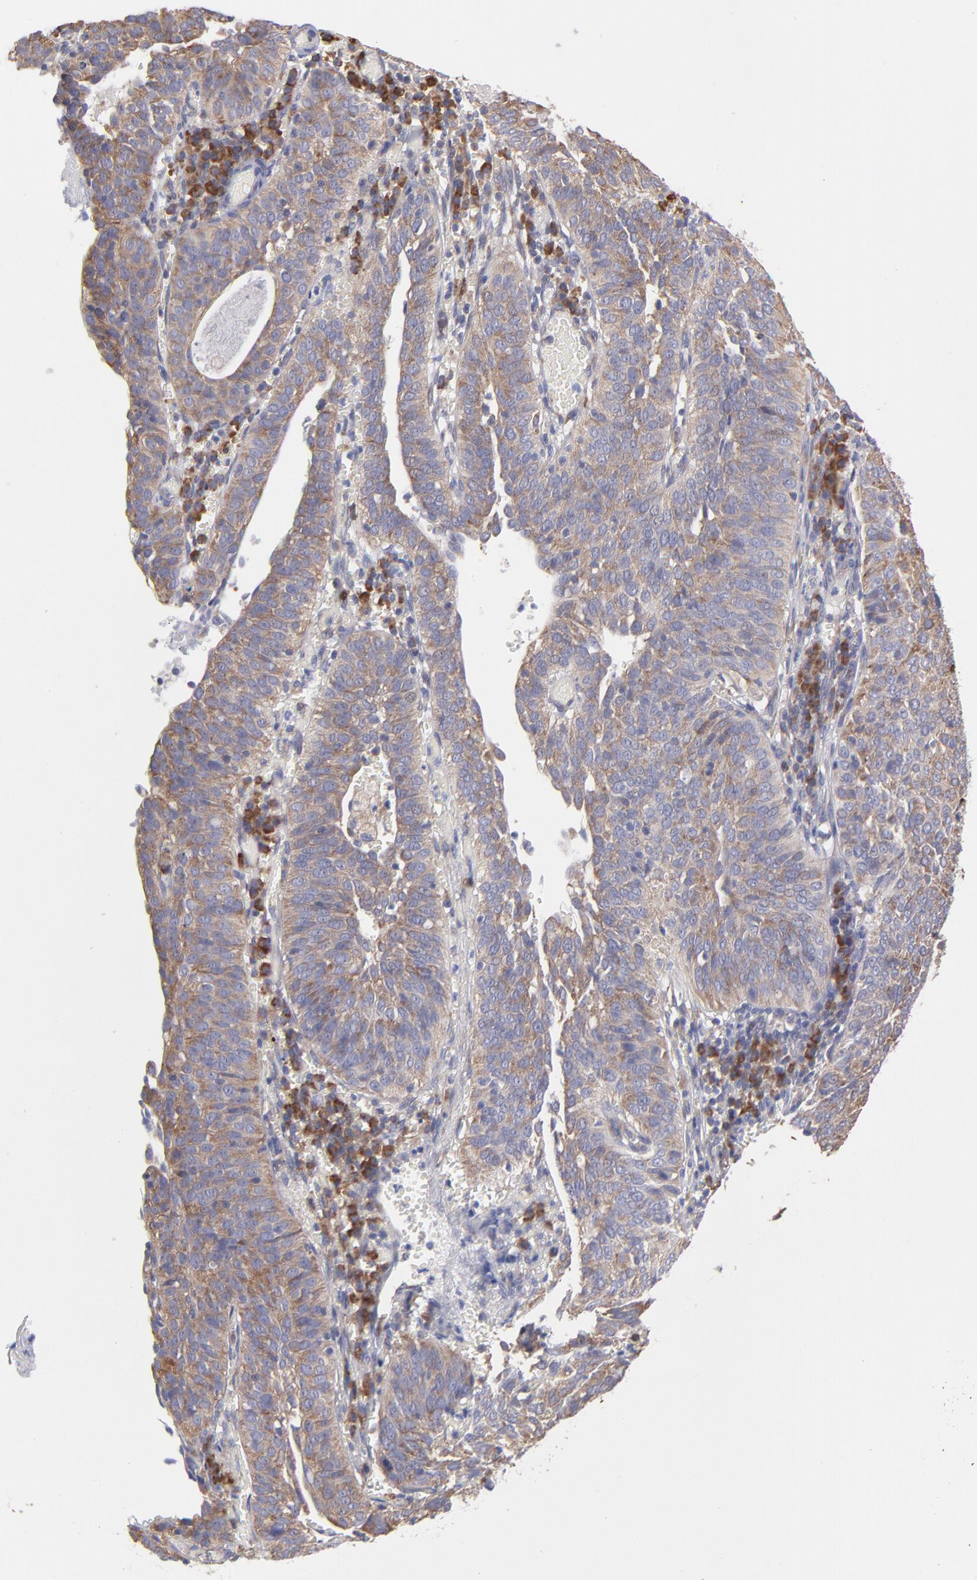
{"staining": {"intensity": "moderate", "quantity": "25%-75%", "location": "cytoplasmic/membranous"}, "tissue": "cervical cancer", "cell_type": "Tumor cells", "image_type": "cancer", "snomed": [{"axis": "morphology", "description": "Squamous cell carcinoma, NOS"}, {"axis": "topography", "description": "Cervix"}], "caption": "Immunohistochemical staining of human cervical cancer shows moderate cytoplasmic/membranous protein positivity in about 25%-75% of tumor cells.", "gene": "RPLP0", "patient": {"sex": "female", "age": 39}}